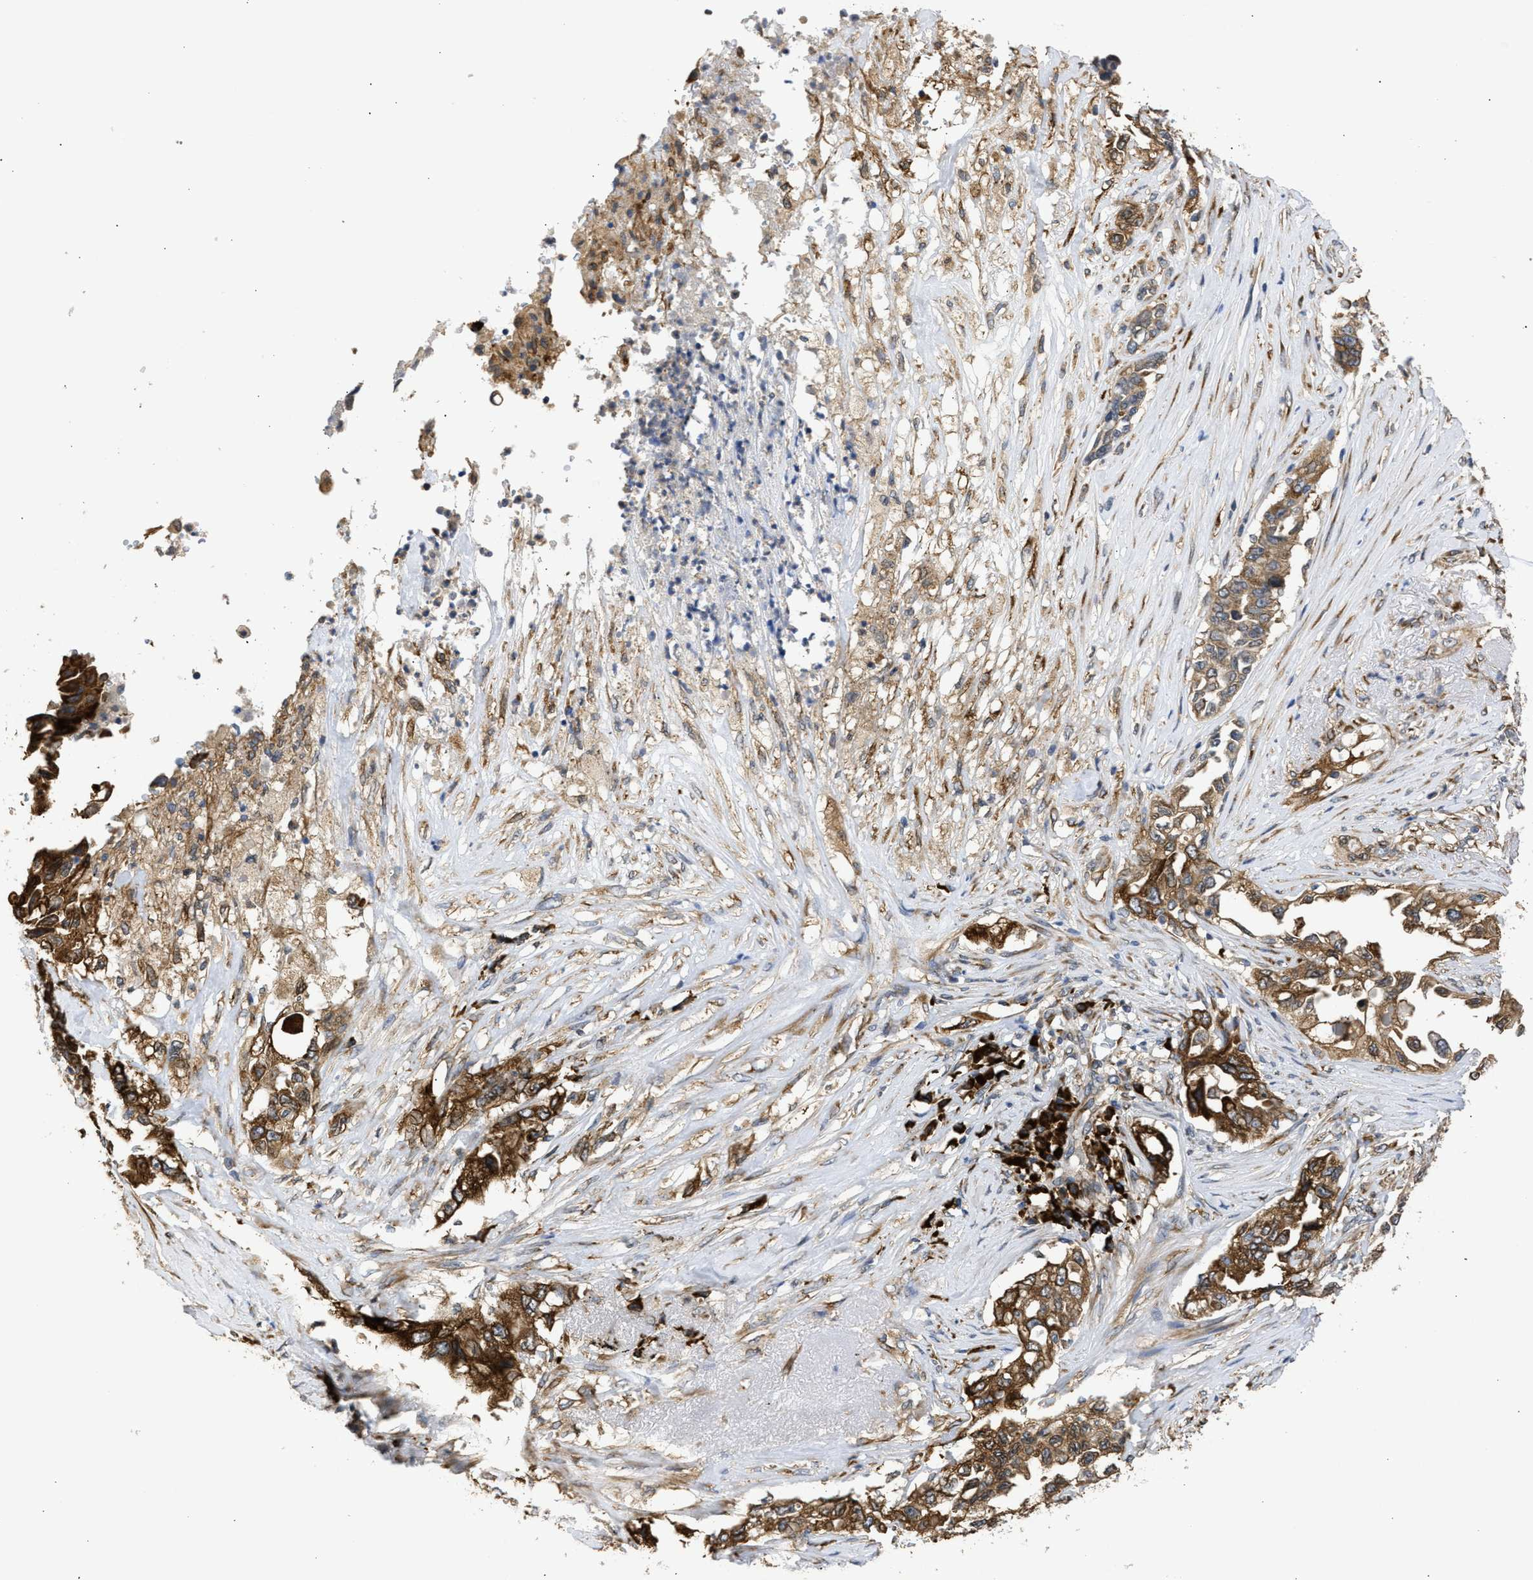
{"staining": {"intensity": "strong", "quantity": ">75%", "location": "cytoplasmic/membranous"}, "tissue": "lung cancer", "cell_type": "Tumor cells", "image_type": "cancer", "snomed": [{"axis": "morphology", "description": "Adenocarcinoma, NOS"}, {"axis": "topography", "description": "Lung"}], "caption": "Adenocarcinoma (lung) stained with DAB (3,3'-diaminobenzidine) IHC shows high levels of strong cytoplasmic/membranous staining in about >75% of tumor cells.", "gene": "DNAJC1", "patient": {"sex": "female", "age": 51}}